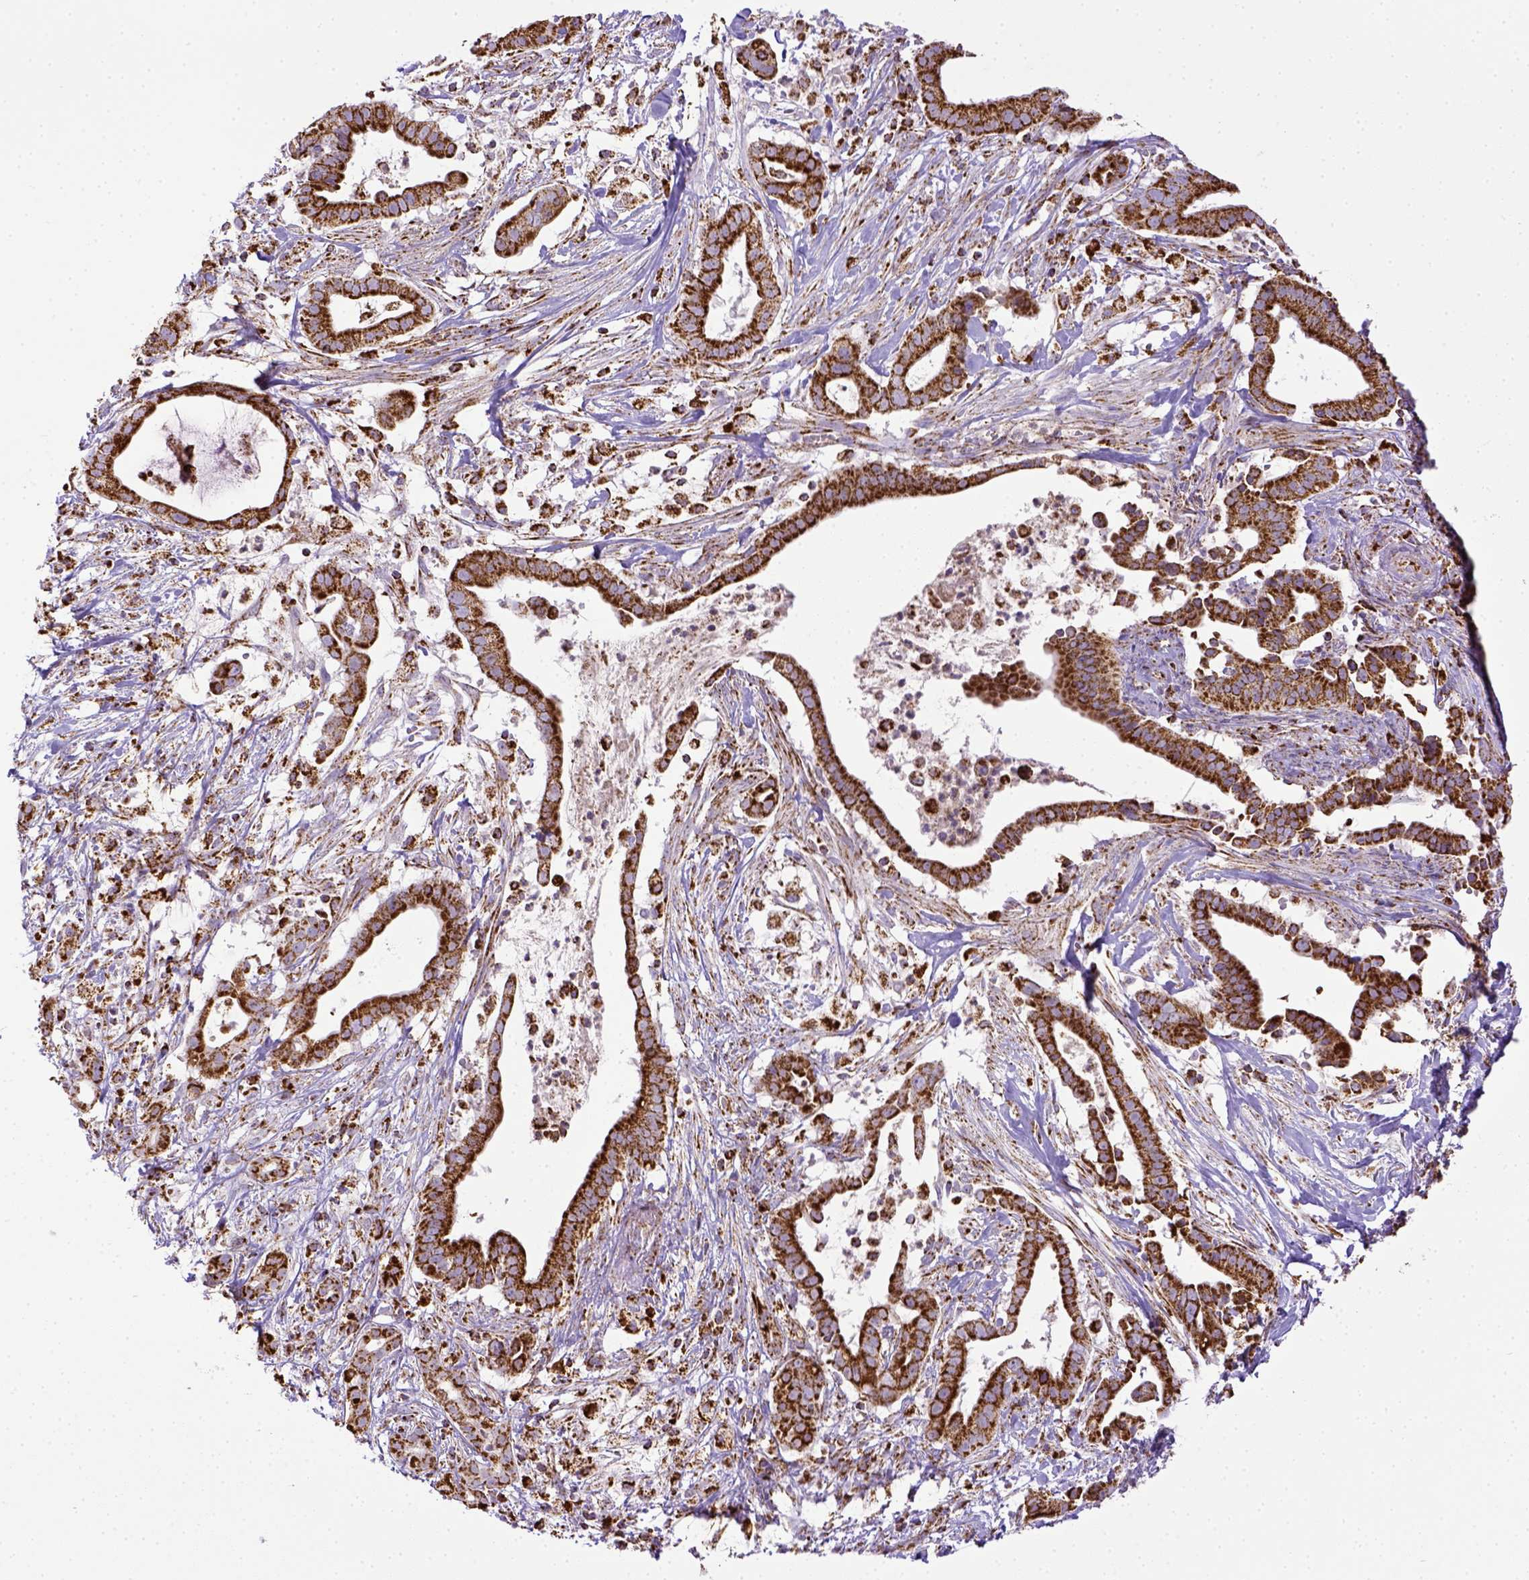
{"staining": {"intensity": "strong", "quantity": ">75%", "location": "cytoplasmic/membranous"}, "tissue": "pancreatic cancer", "cell_type": "Tumor cells", "image_type": "cancer", "snomed": [{"axis": "morphology", "description": "Adenocarcinoma, NOS"}, {"axis": "topography", "description": "Pancreas"}], "caption": "Tumor cells reveal high levels of strong cytoplasmic/membranous positivity in approximately >75% of cells in human pancreatic adenocarcinoma.", "gene": "MT-CO1", "patient": {"sex": "male", "age": 61}}